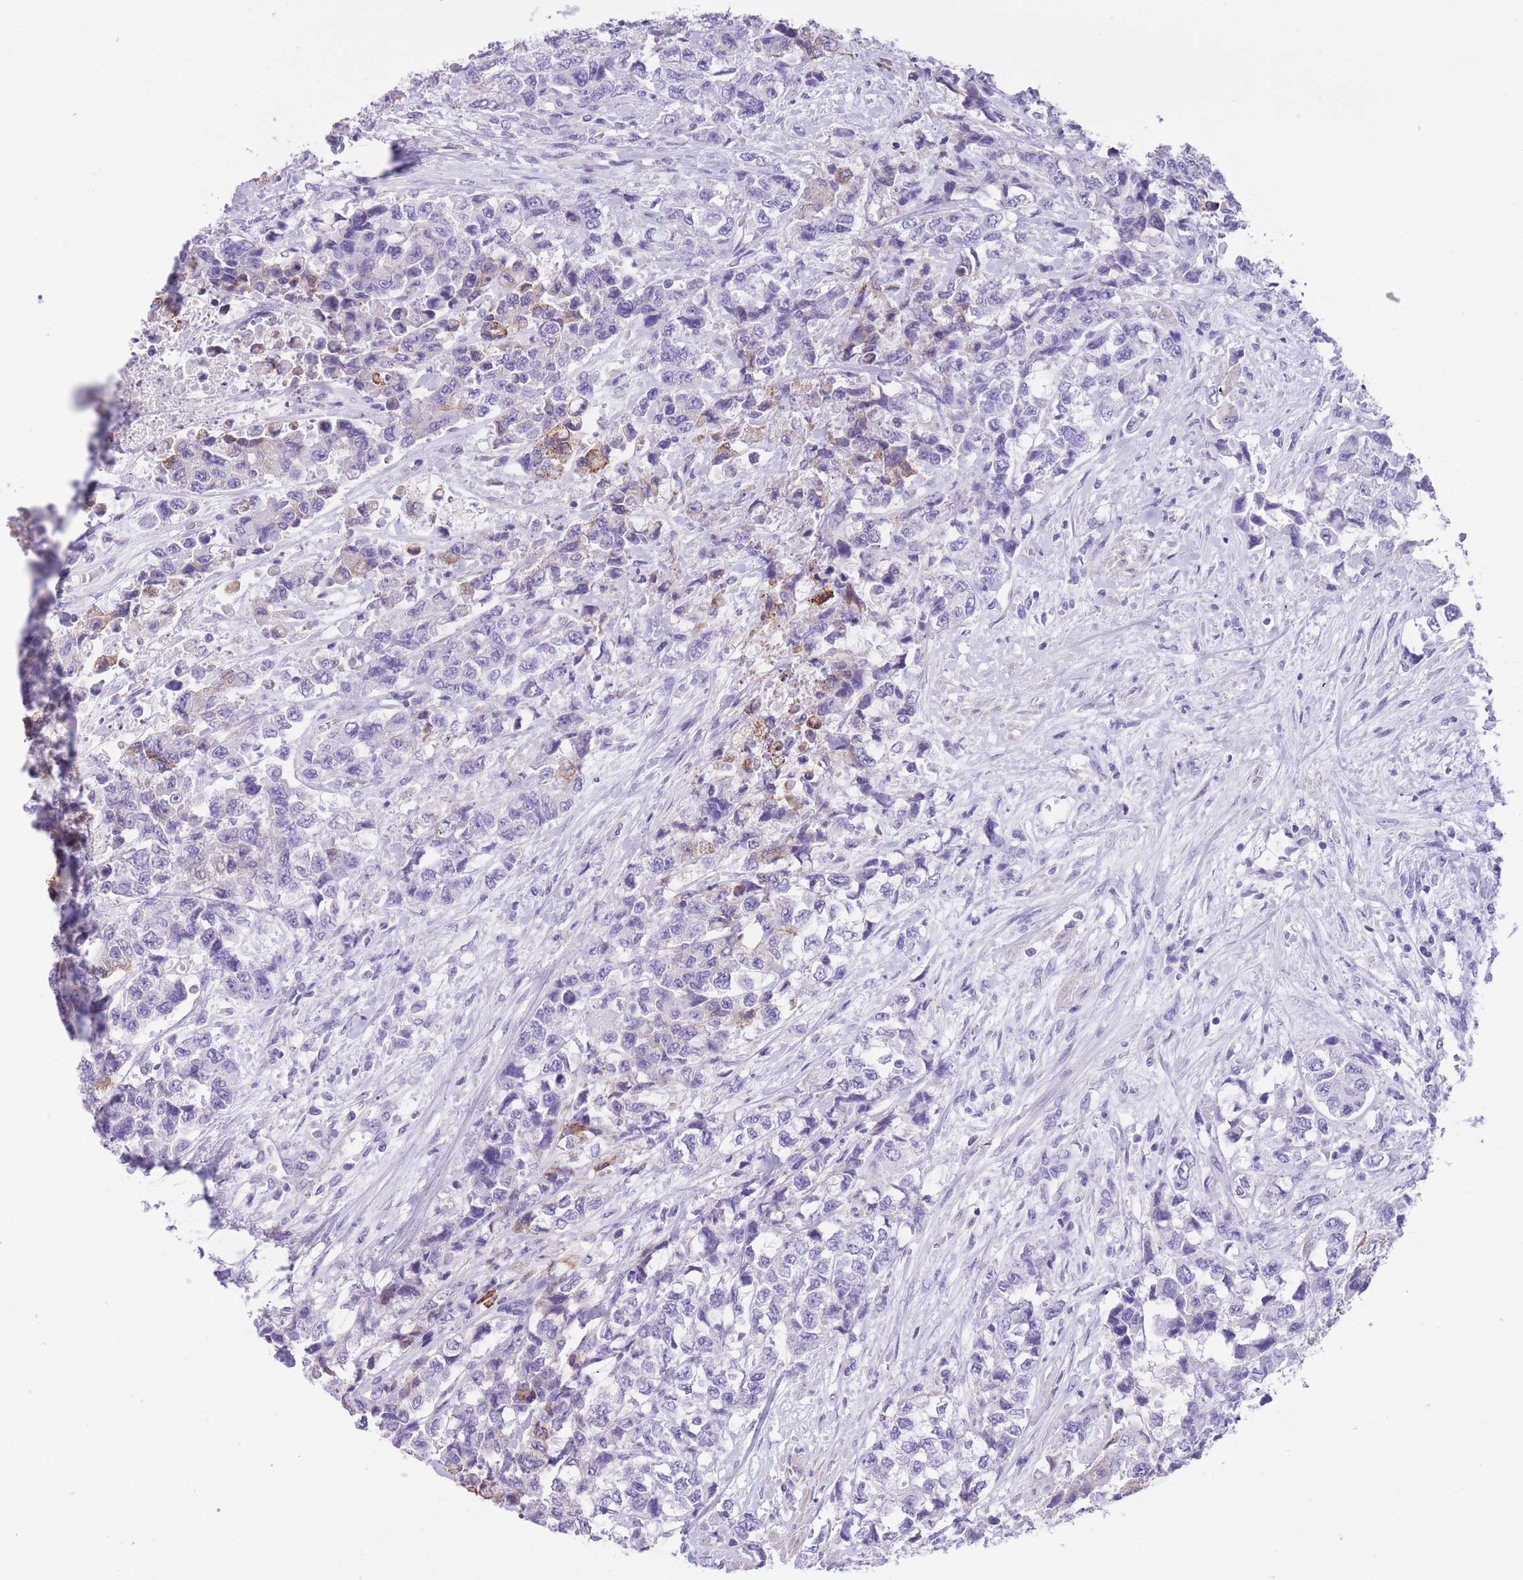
{"staining": {"intensity": "moderate", "quantity": "<25%", "location": "cytoplasmic/membranous"}, "tissue": "urothelial cancer", "cell_type": "Tumor cells", "image_type": "cancer", "snomed": [{"axis": "morphology", "description": "Urothelial carcinoma, High grade"}, {"axis": "topography", "description": "Urinary bladder"}], "caption": "There is low levels of moderate cytoplasmic/membranous expression in tumor cells of urothelial cancer, as demonstrated by immunohistochemical staining (brown color).", "gene": "RAI2", "patient": {"sex": "female", "age": 78}}